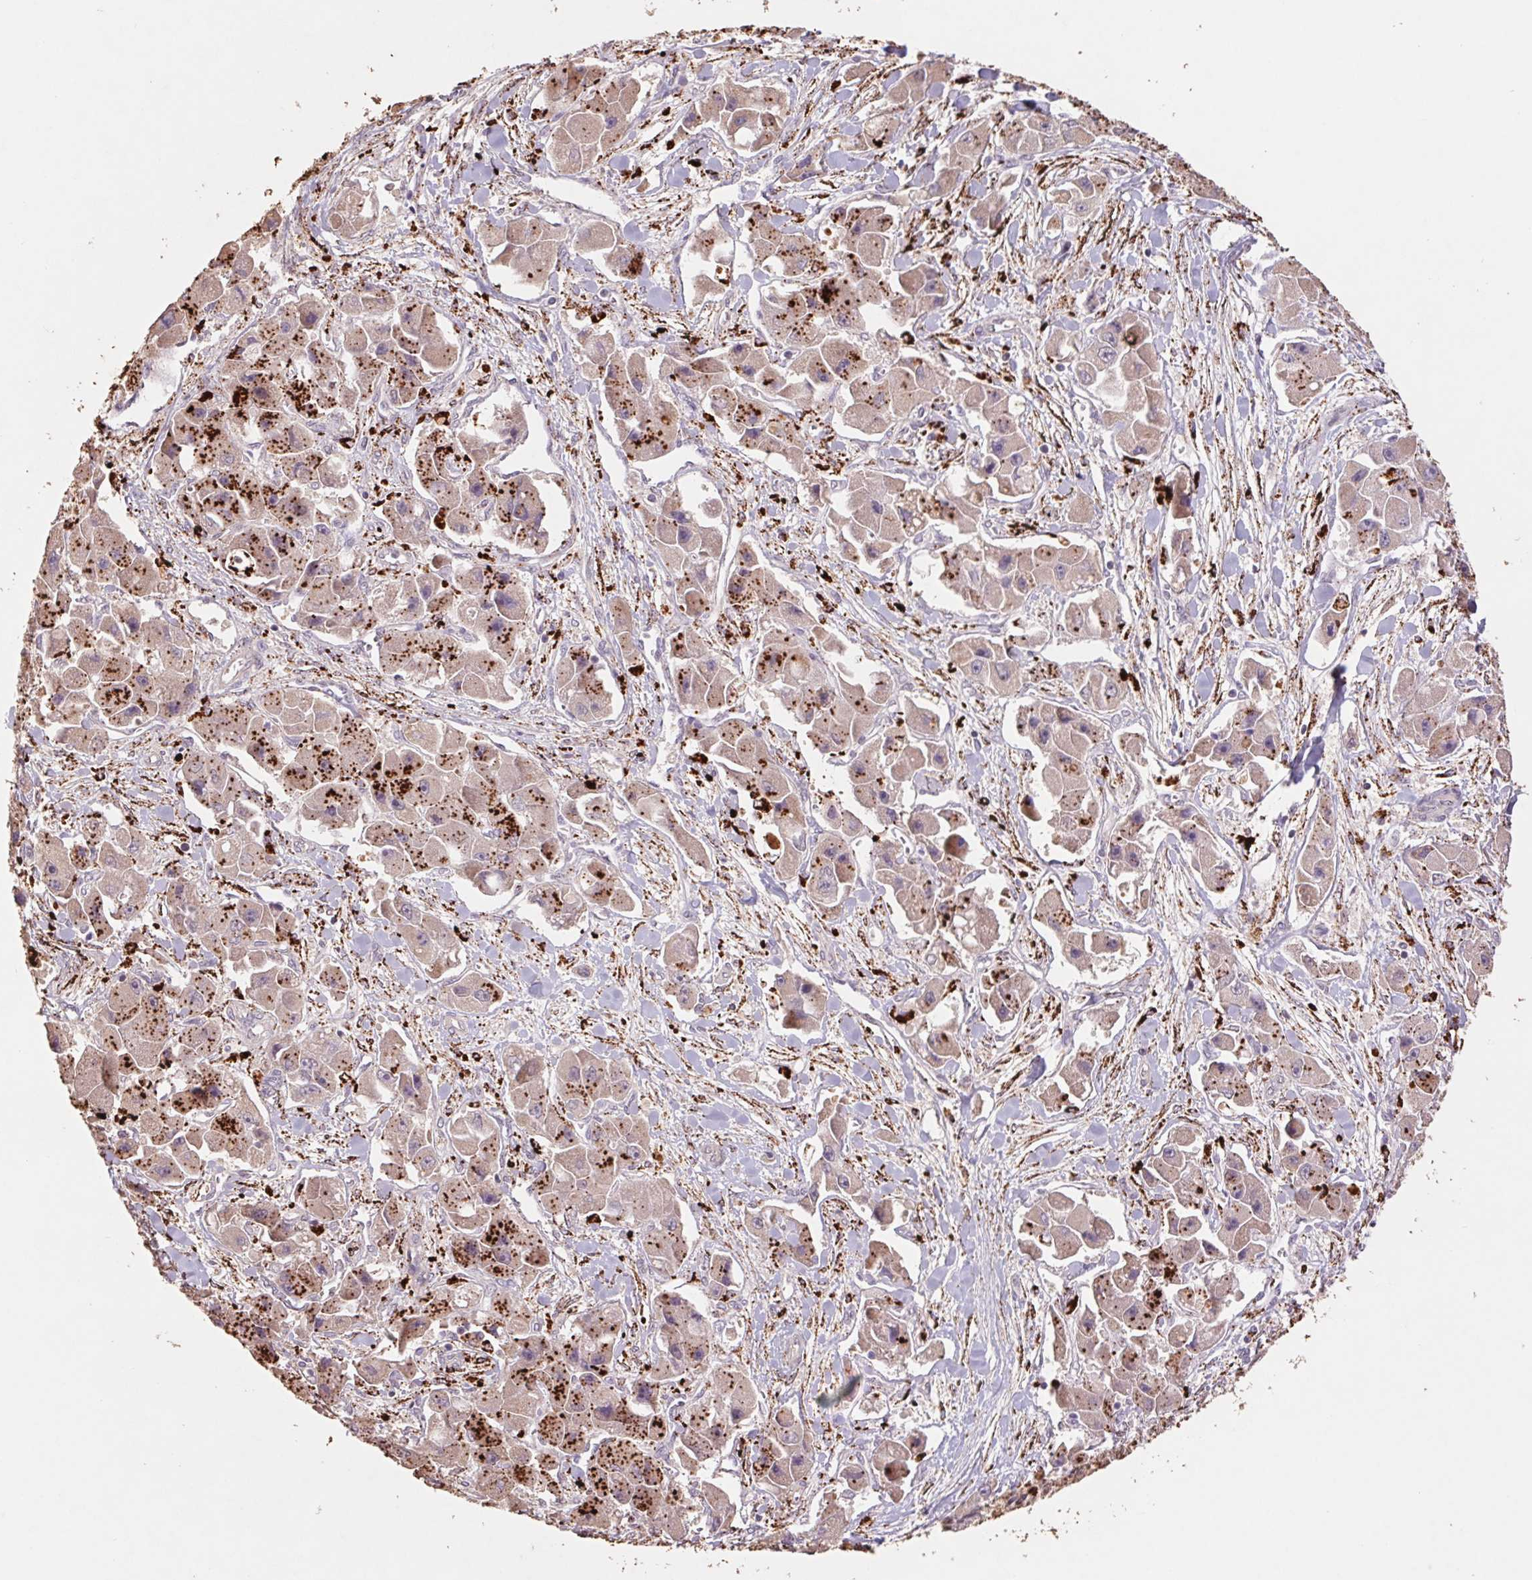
{"staining": {"intensity": "weak", "quantity": ">75%", "location": "cytoplasmic/membranous"}, "tissue": "liver cancer", "cell_type": "Tumor cells", "image_type": "cancer", "snomed": [{"axis": "morphology", "description": "Carcinoma, Hepatocellular, NOS"}, {"axis": "topography", "description": "Liver"}], "caption": "This is a histology image of immunohistochemistry staining of liver hepatocellular carcinoma, which shows weak positivity in the cytoplasmic/membranous of tumor cells.", "gene": "GRM2", "patient": {"sex": "male", "age": 24}}